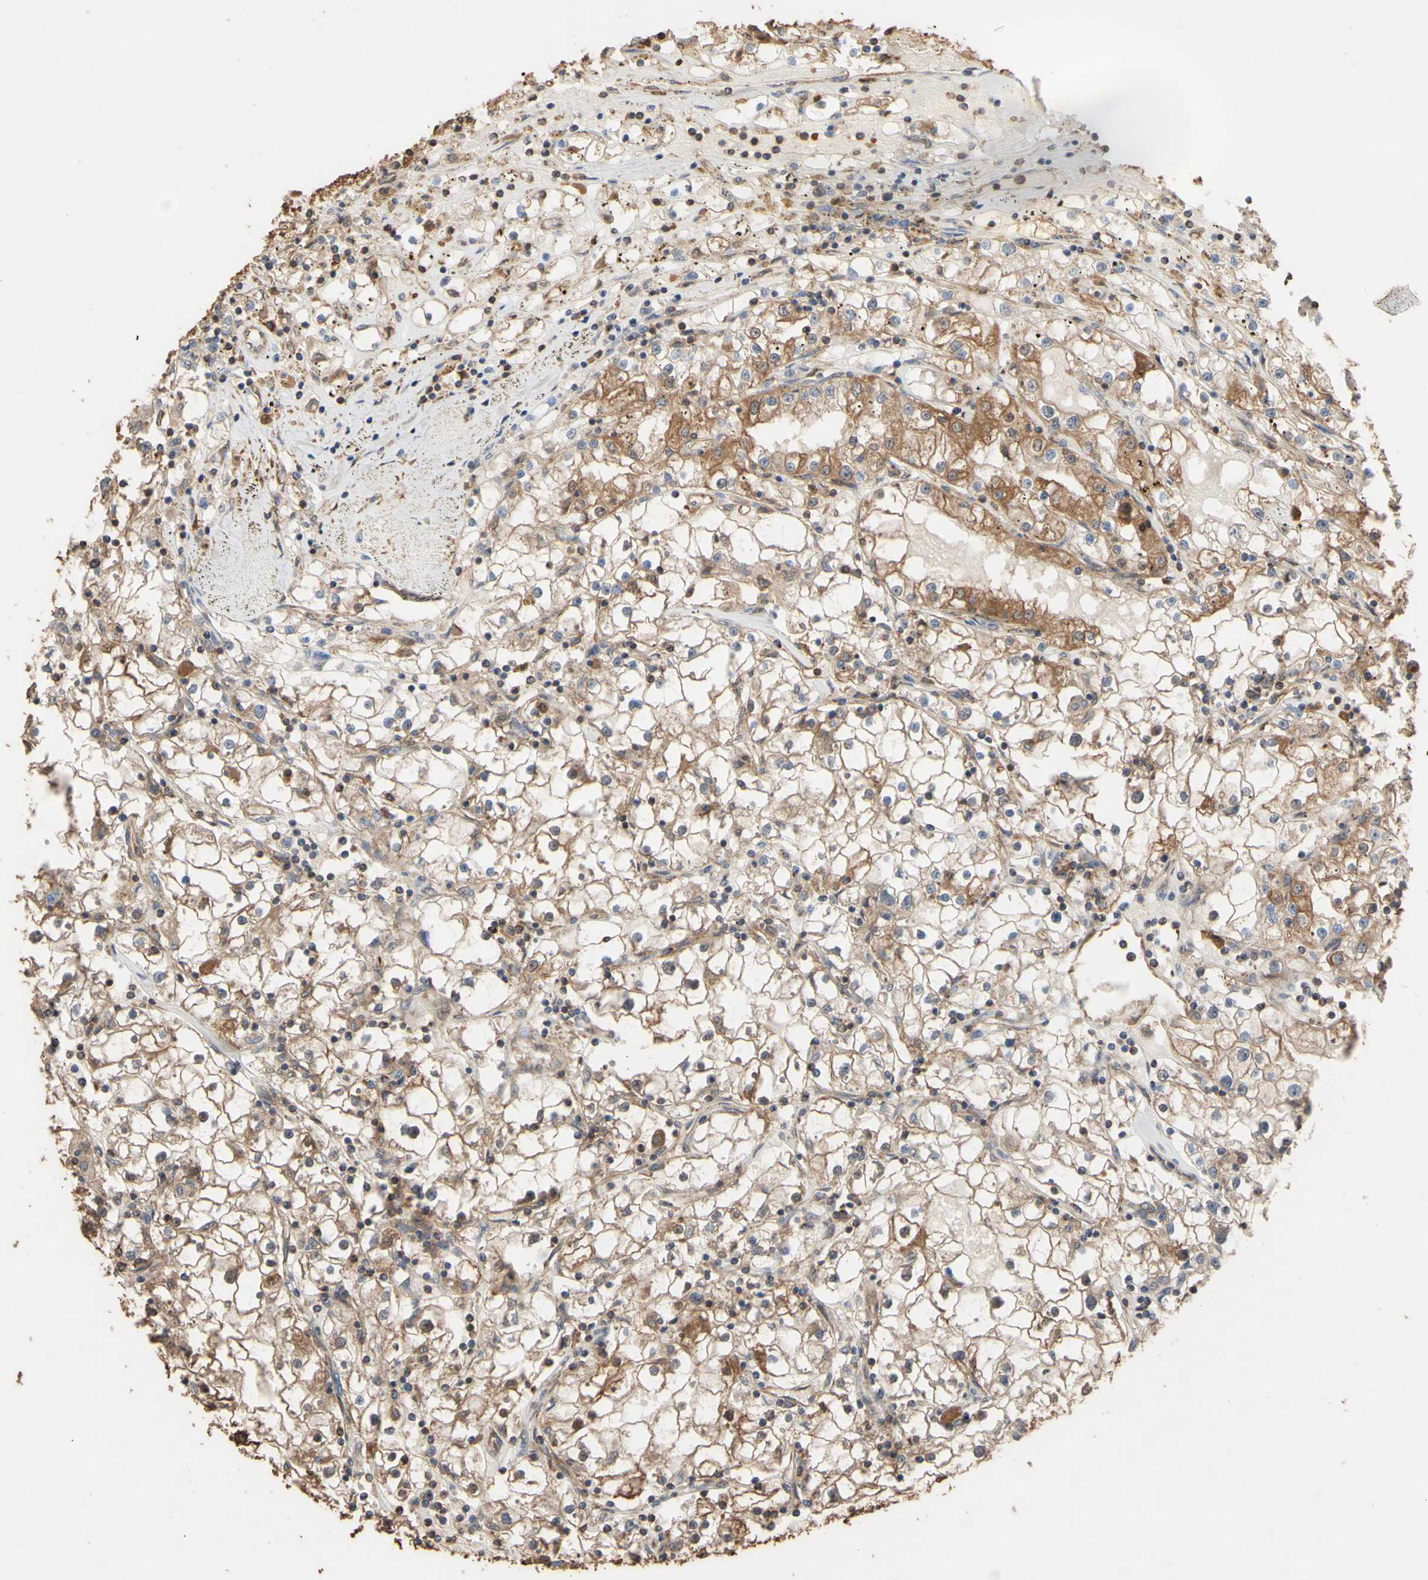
{"staining": {"intensity": "moderate", "quantity": ">75%", "location": "cytoplasmic/membranous"}, "tissue": "renal cancer", "cell_type": "Tumor cells", "image_type": "cancer", "snomed": [{"axis": "morphology", "description": "Adenocarcinoma, NOS"}, {"axis": "topography", "description": "Kidney"}], "caption": "DAB immunohistochemical staining of renal cancer (adenocarcinoma) displays moderate cytoplasmic/membranous protein positivity in approximately >75% of tumor cells.", "gene": "ALDH9A1", "patient": {"sex": "male", "age": 56}}